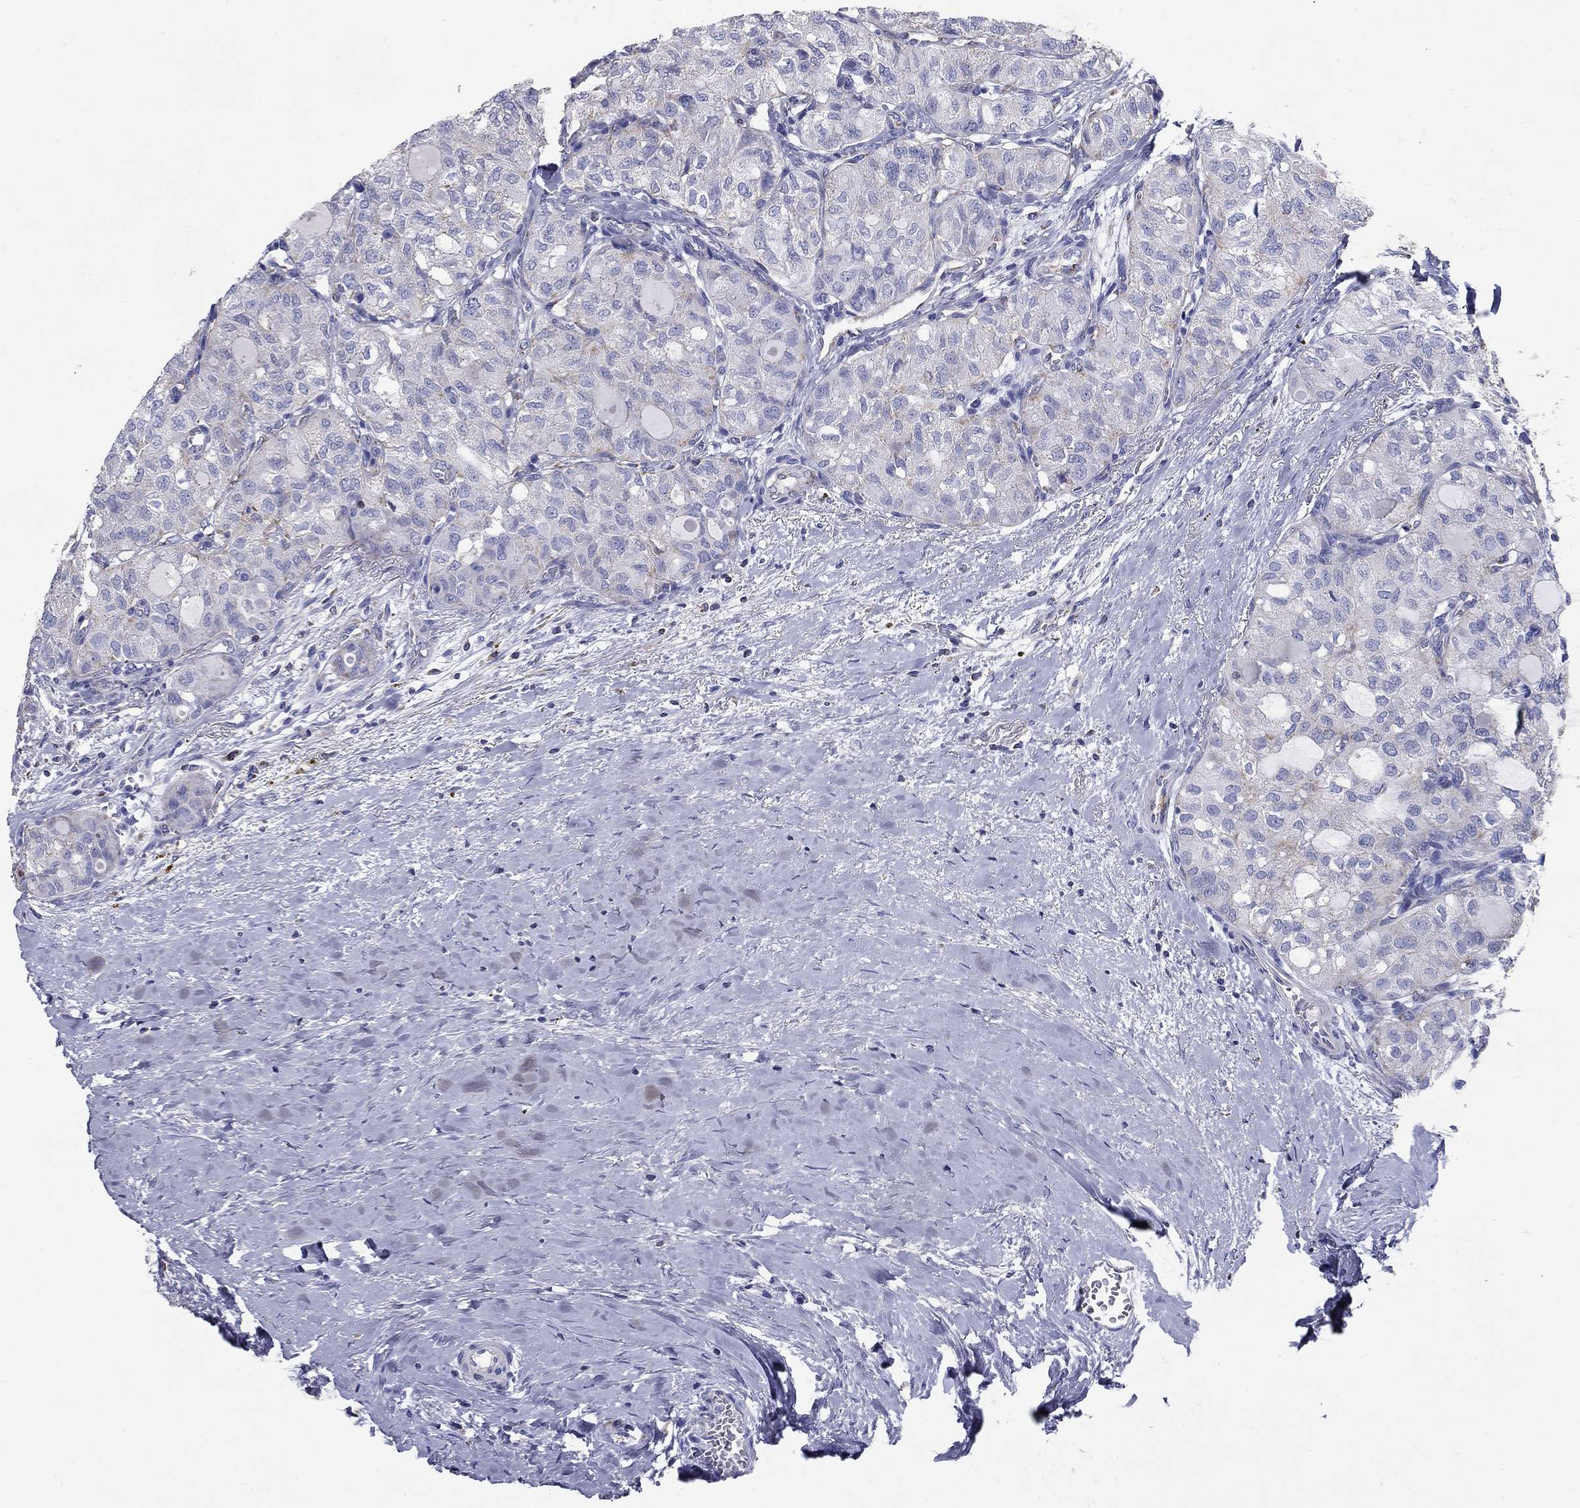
{"staining": {"intensity": "negative", "quantity": "none", "location": "none"}, "tissue": "thyroid cancer", "cell_type": "Tumor cells", "image_type": "cancer", "snomed": [{"axis": "morphology", "description": "Follicular adenoma carcinoma, NOS"}, {"axis": "topography", "description": "Thyroid gland"}], "caption": "IHC of thyroid follicular adenoma carcinoma exhibits no staining in tumor cells. The staining was performed using DAB to visualize the protein expression in brown, while the nuclei were stained in blue with hematoxylin (Magnification: 20x).", "gene": "NDUFA4L2", "patient": {"sex": "male", "age": 75}}